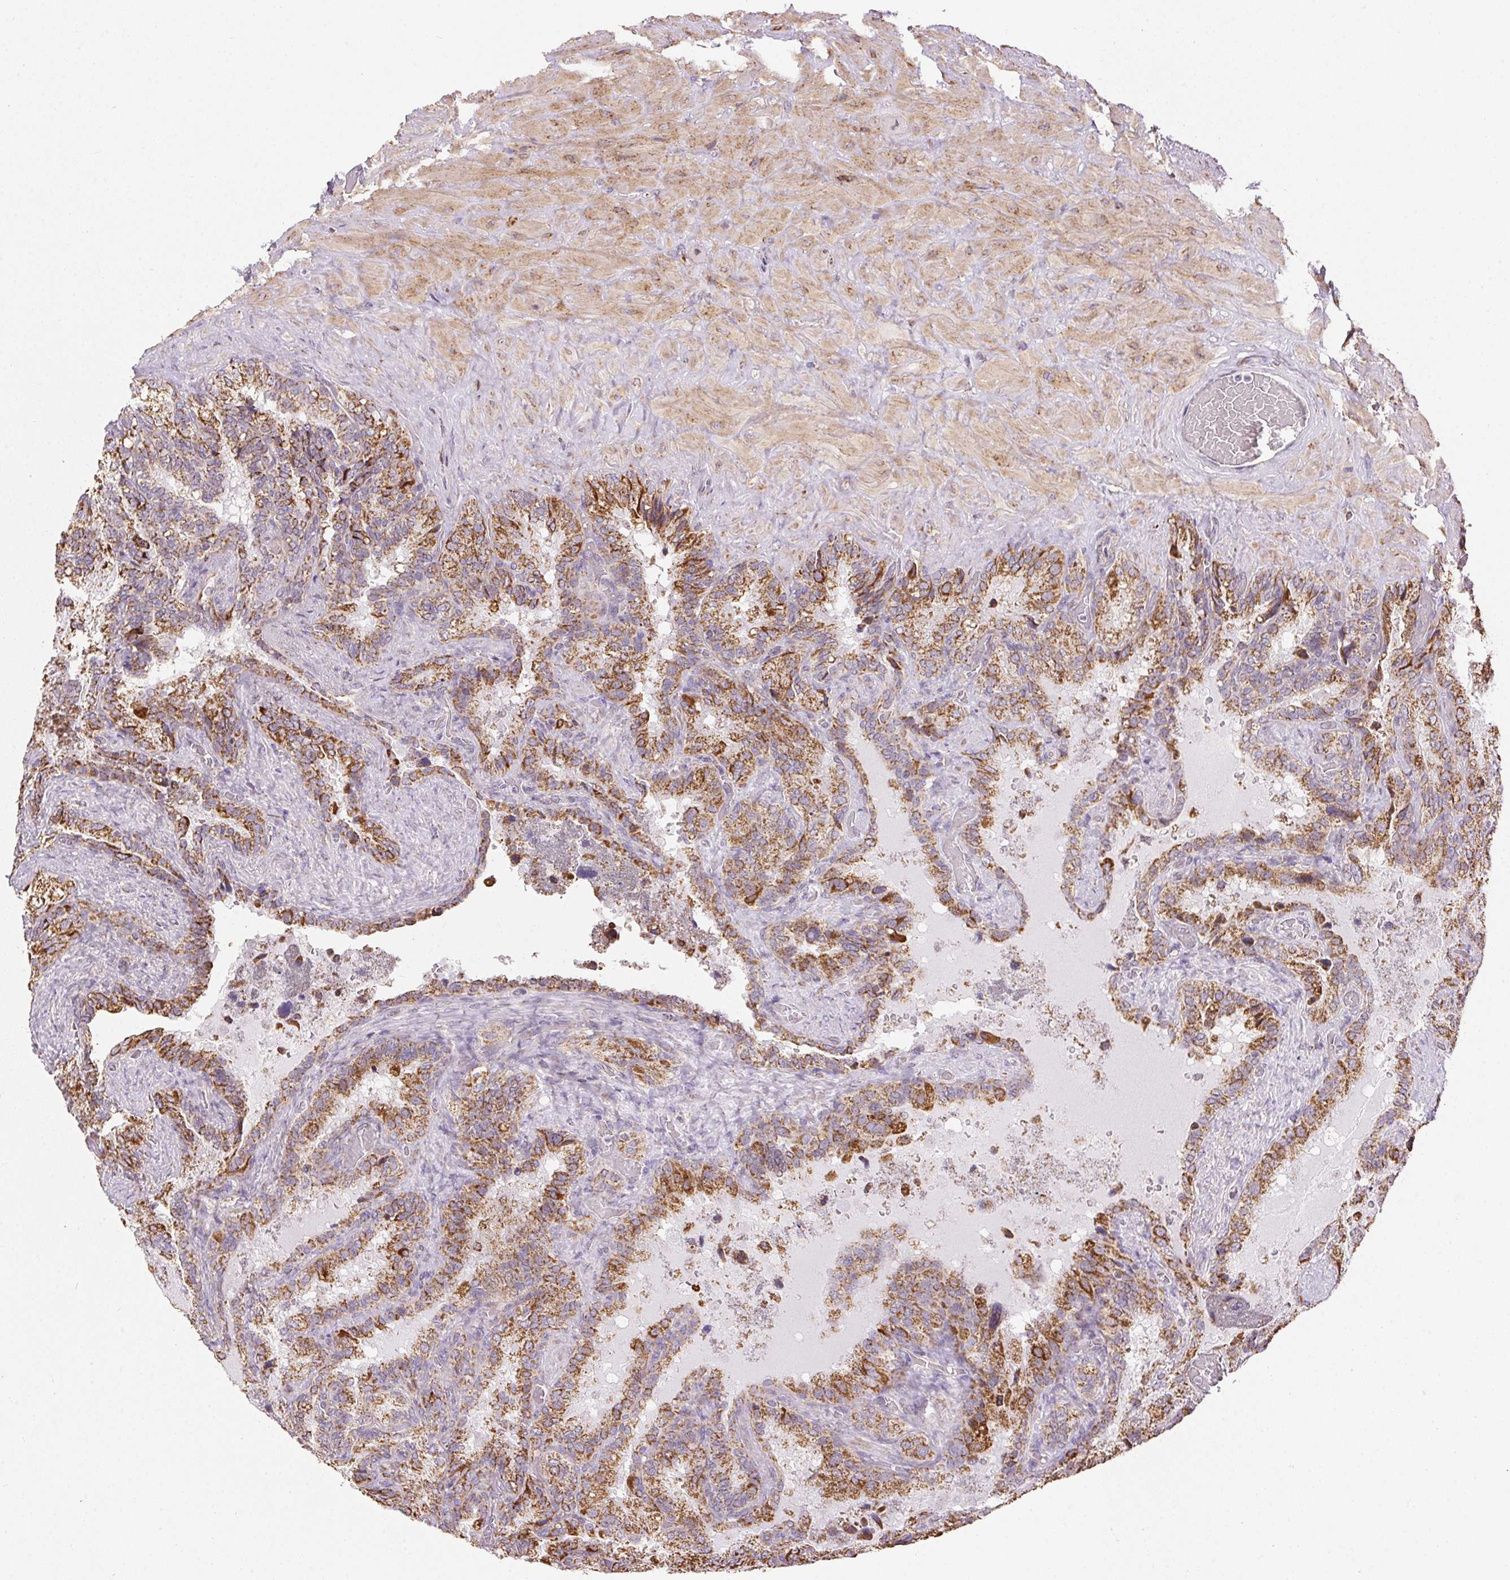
{"staining": {"intensity": "moderate", "quantity": ">75%", "location": "cytoplasmic/membranous"}, "tissue": "seminal vesicle", "cell_type": "Glandular cells", "image_type": "normal", "snomed": [{"axis": "morphology", "description": "Normal tissue, NOS"}, {"axis": "topography", "description": "Seminal veicle"}], "caption": "Seminal vesicle stained with DAB (3,3'-diaminobenzidine) immunohistochemistry demonstrates medium levels of moderate cytoplasmic/membranous positivity in about >75% of glandular cells. (DAB IHC with brightfield microscopy, high magnification).", "gene": "MAPK11", "patient": {"sex": "male", "age": 60}}